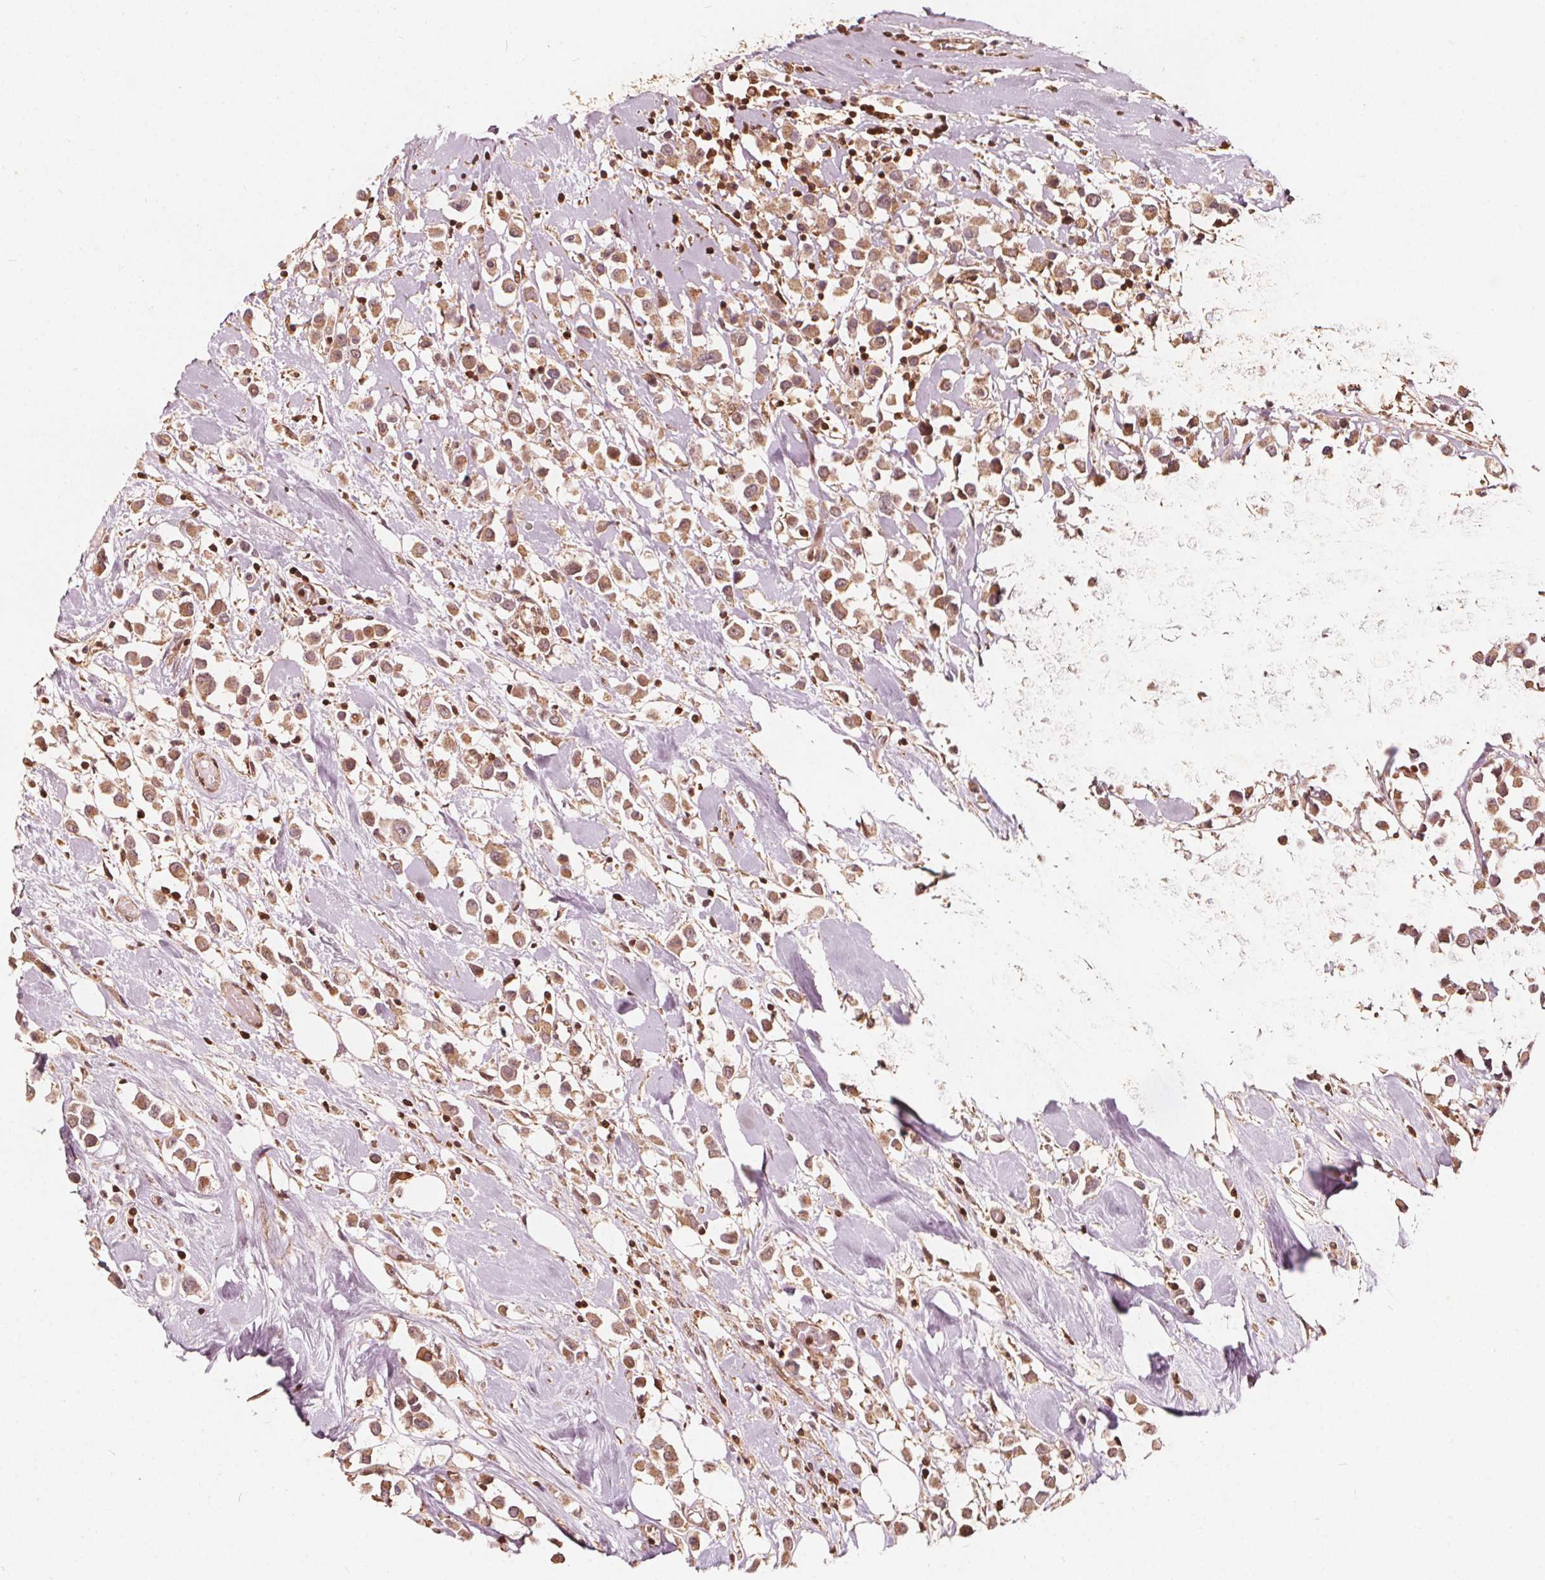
{"staining": {"intensity": "moderate", "quantity": ">75%", "location": "cytoplasmic/membranous"}, "tissue": "breast cancer", "cell_type": "Tumor cells", "image_type": "cancer", "snomed": [{"axis": "morphology", "description": "Duct carcinoma"}, {"axis": "topography", "description": "Breast"}], "caption": "High-magnification brightfield microscopy of breast cancer stained with DAB (3,3'-diaminobenzidine) (brown) and counterstained with hematoxylin (blue). tumor cells exhibit moderate cytoplasmic/membranous expression is present in approximately>75% of cells.", "gene": "AIP", "patient": {"sex": "female", "age": 61}}